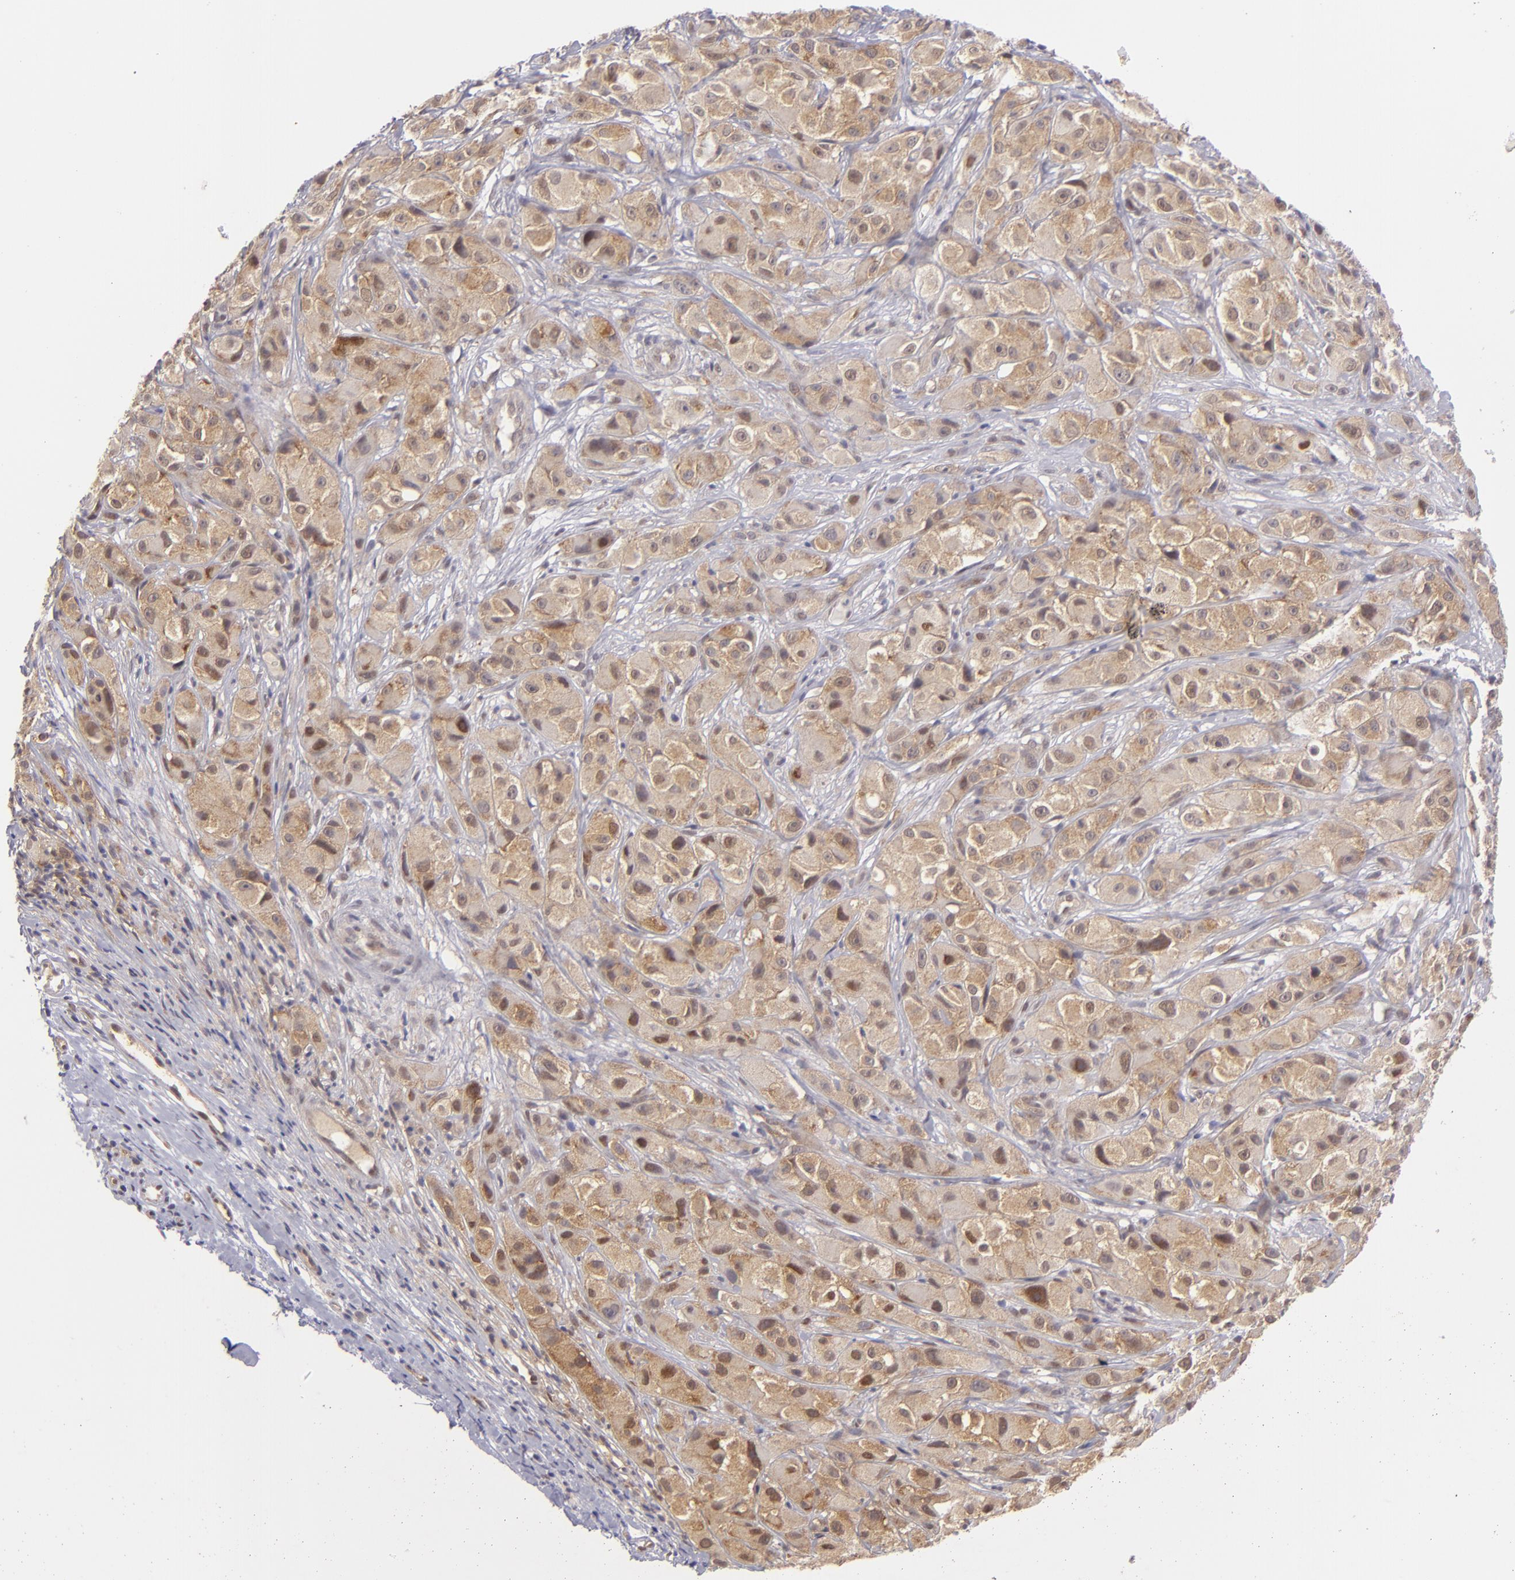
{"staining": {"intensity": "weak", "quantity": ">75%", "location": "cytoplasmic/membranous"}, "tissue": "melanoma", "cell_type": "Tumor cells", "image_type": "cancer", "snomed": [{"axis": "morphology", "description": "Malignant melanoma, NOS"}, {"axis": "topography", "description": "Skin"}], "caption": "Malignant melanoma stained with a protein marker reveals weak staining in tumor cells.", "gene": "PTPN13", "patient": {"sex": "male", "age": 56}}